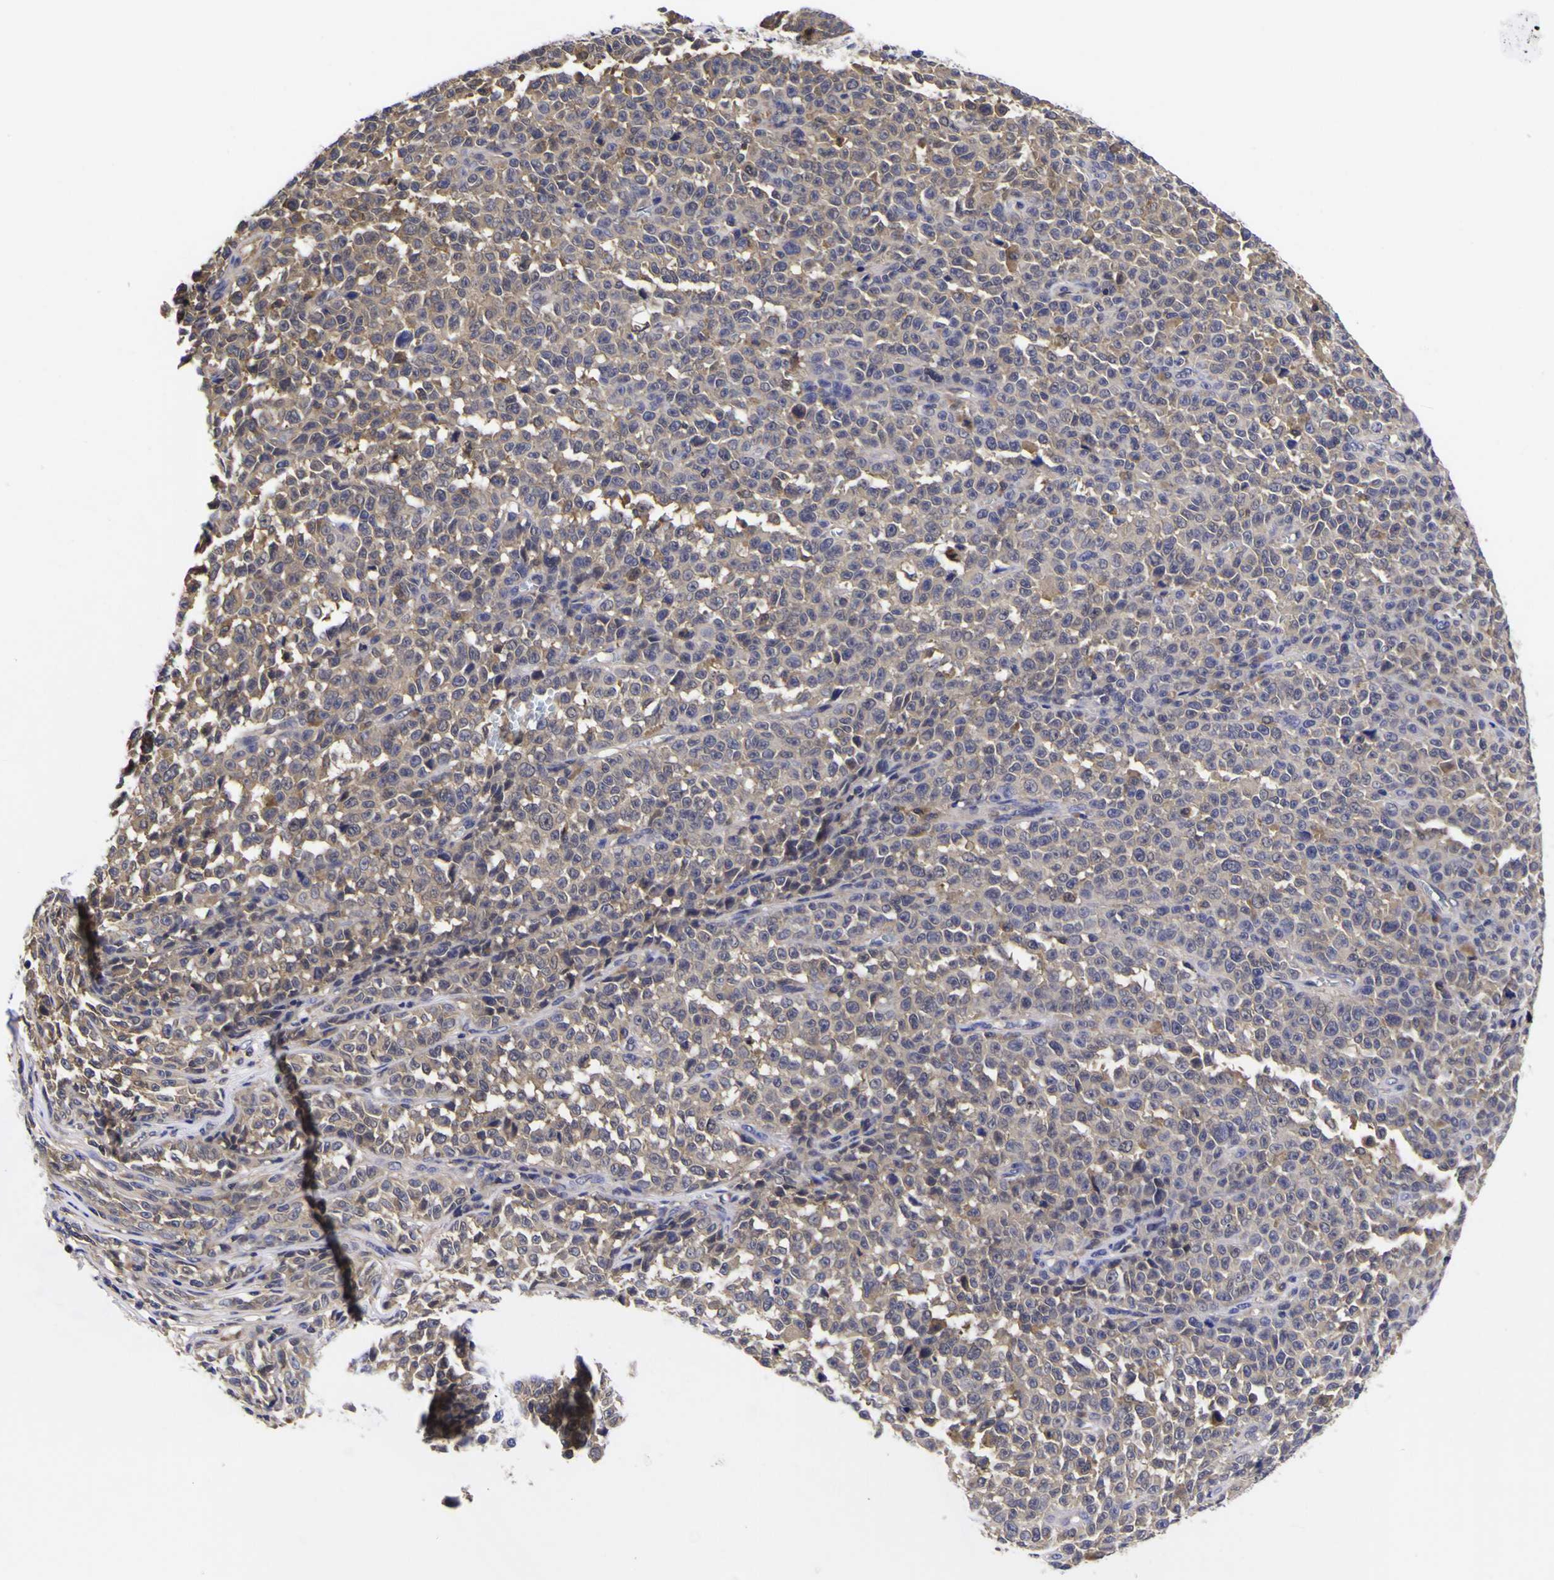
{"staining": {"intensity": "weak", "quantity": "25%-75%", "location": "cytoplasmic/membranous"}, "tissue": "melanoma", "cell_type": "Tumor cells", "image_type": "cancer", "snomed": [{"axis": "morphology", "description": "Malignant melanoma, NOS"}, {"axis": "topography", "description": "Skin"}], "caption": "Weak cytoplasmic/membranous expression is appreciated in about 25%-75% of tumor cells in melanoma.", "gene": "MAPK14", "patient": {"sex": "female", "age": 82}}